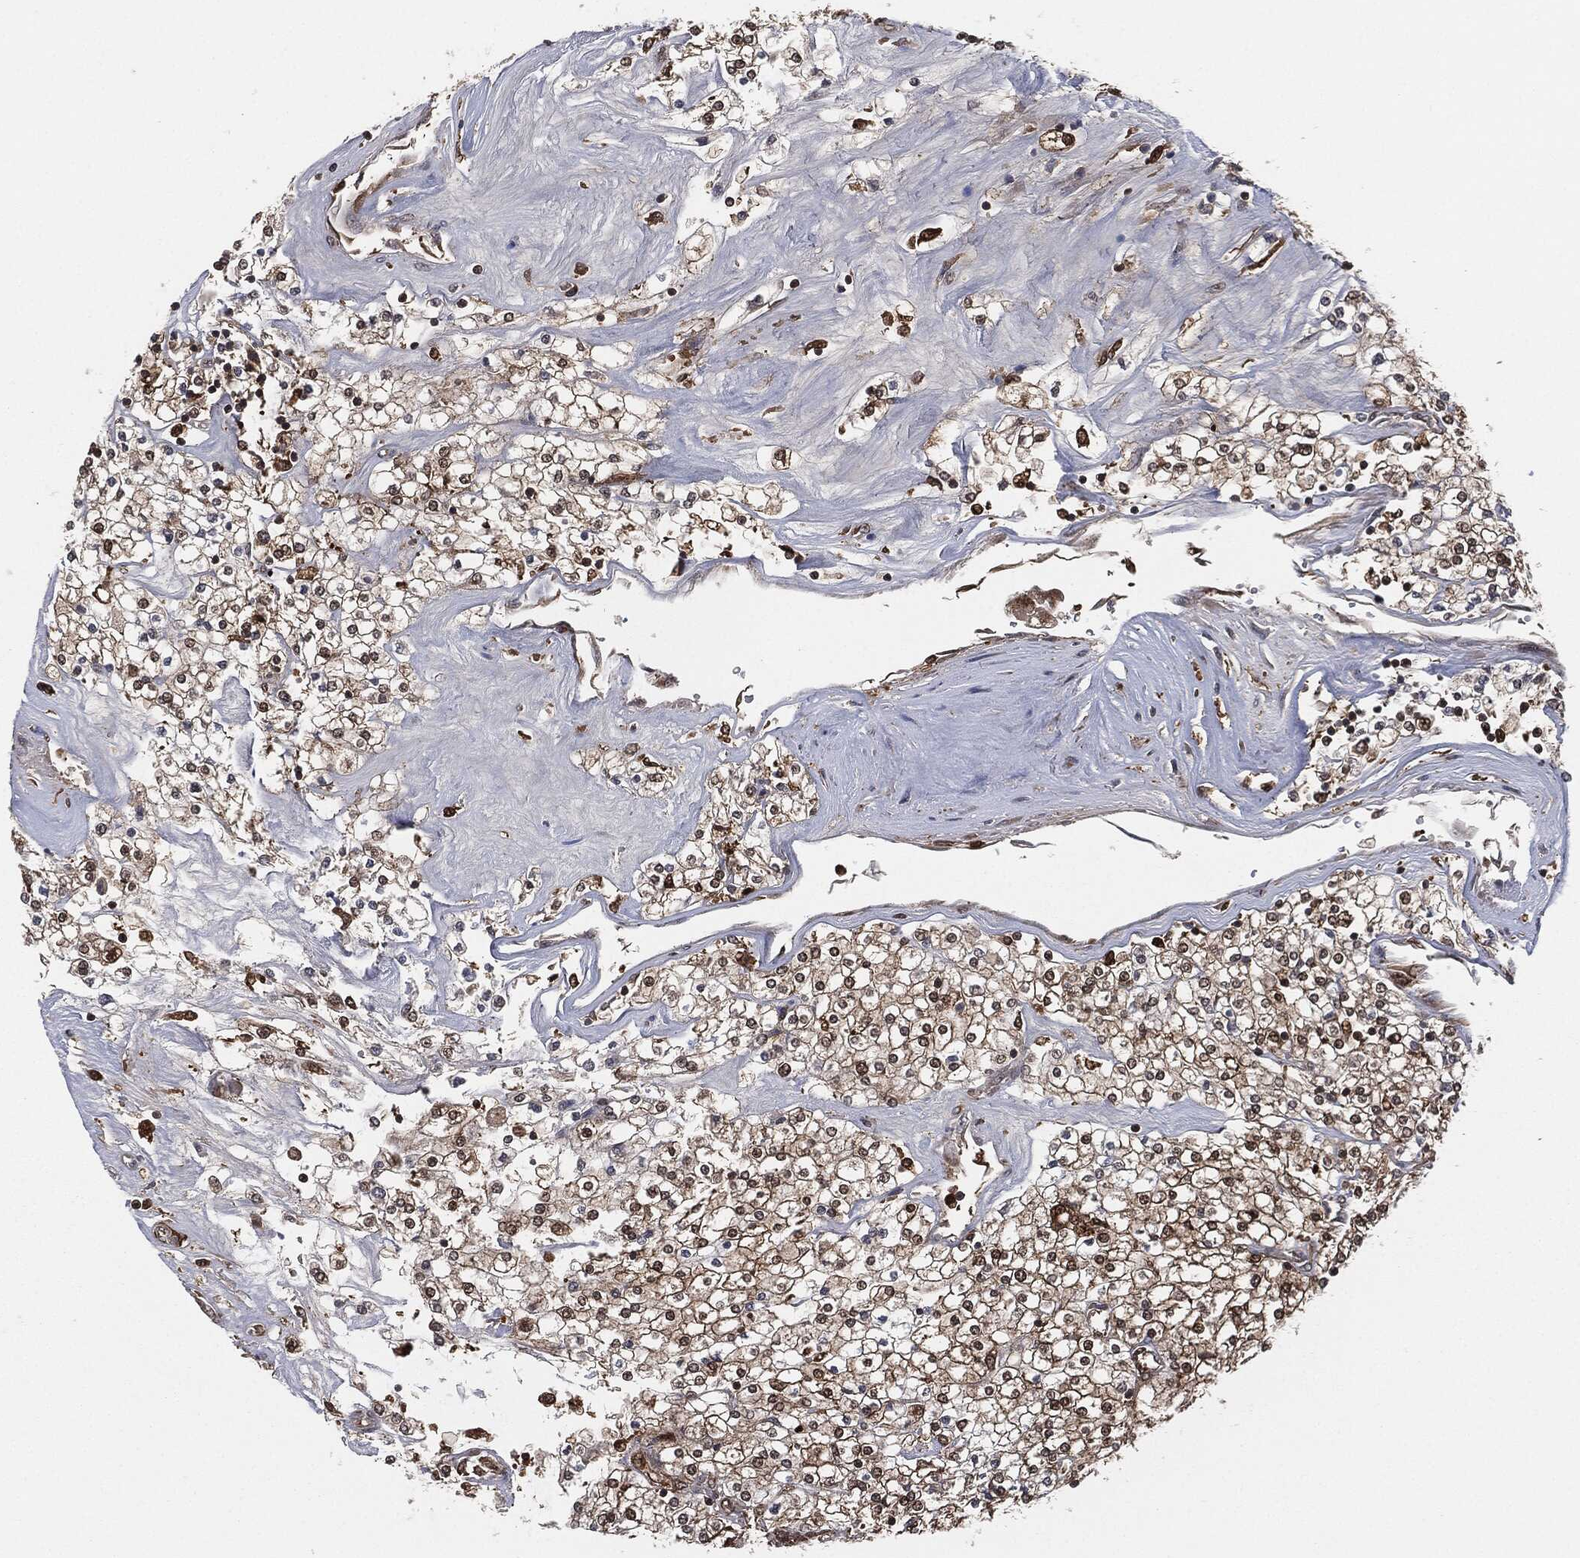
{"staining": {"intensity": "moderate", "quantity": "25%-75%", "location": "cytoplasmic/membranous"}, "tissue": "renal cancer", "cell_type": "Tumor cells", "image_type": "cancer", "snomed": [{"axis": "morphology", "description": "Adenocarcinoma, NOS"}, {"axis": "topography", "description": "Kidney"}], "caption": "The immunohistochemical stain shows moderate cytoplasmic/membranous expression in tumor cells of renal cancer tissue. The staining was performed using DAB (3,3'-diaminobenzidine), with brown indicating positive protein expression. Nuclei are stained blue with hematoxylin.", "gene": "CAPRIN2", "patient": {"sex": "male", "age": 80}}